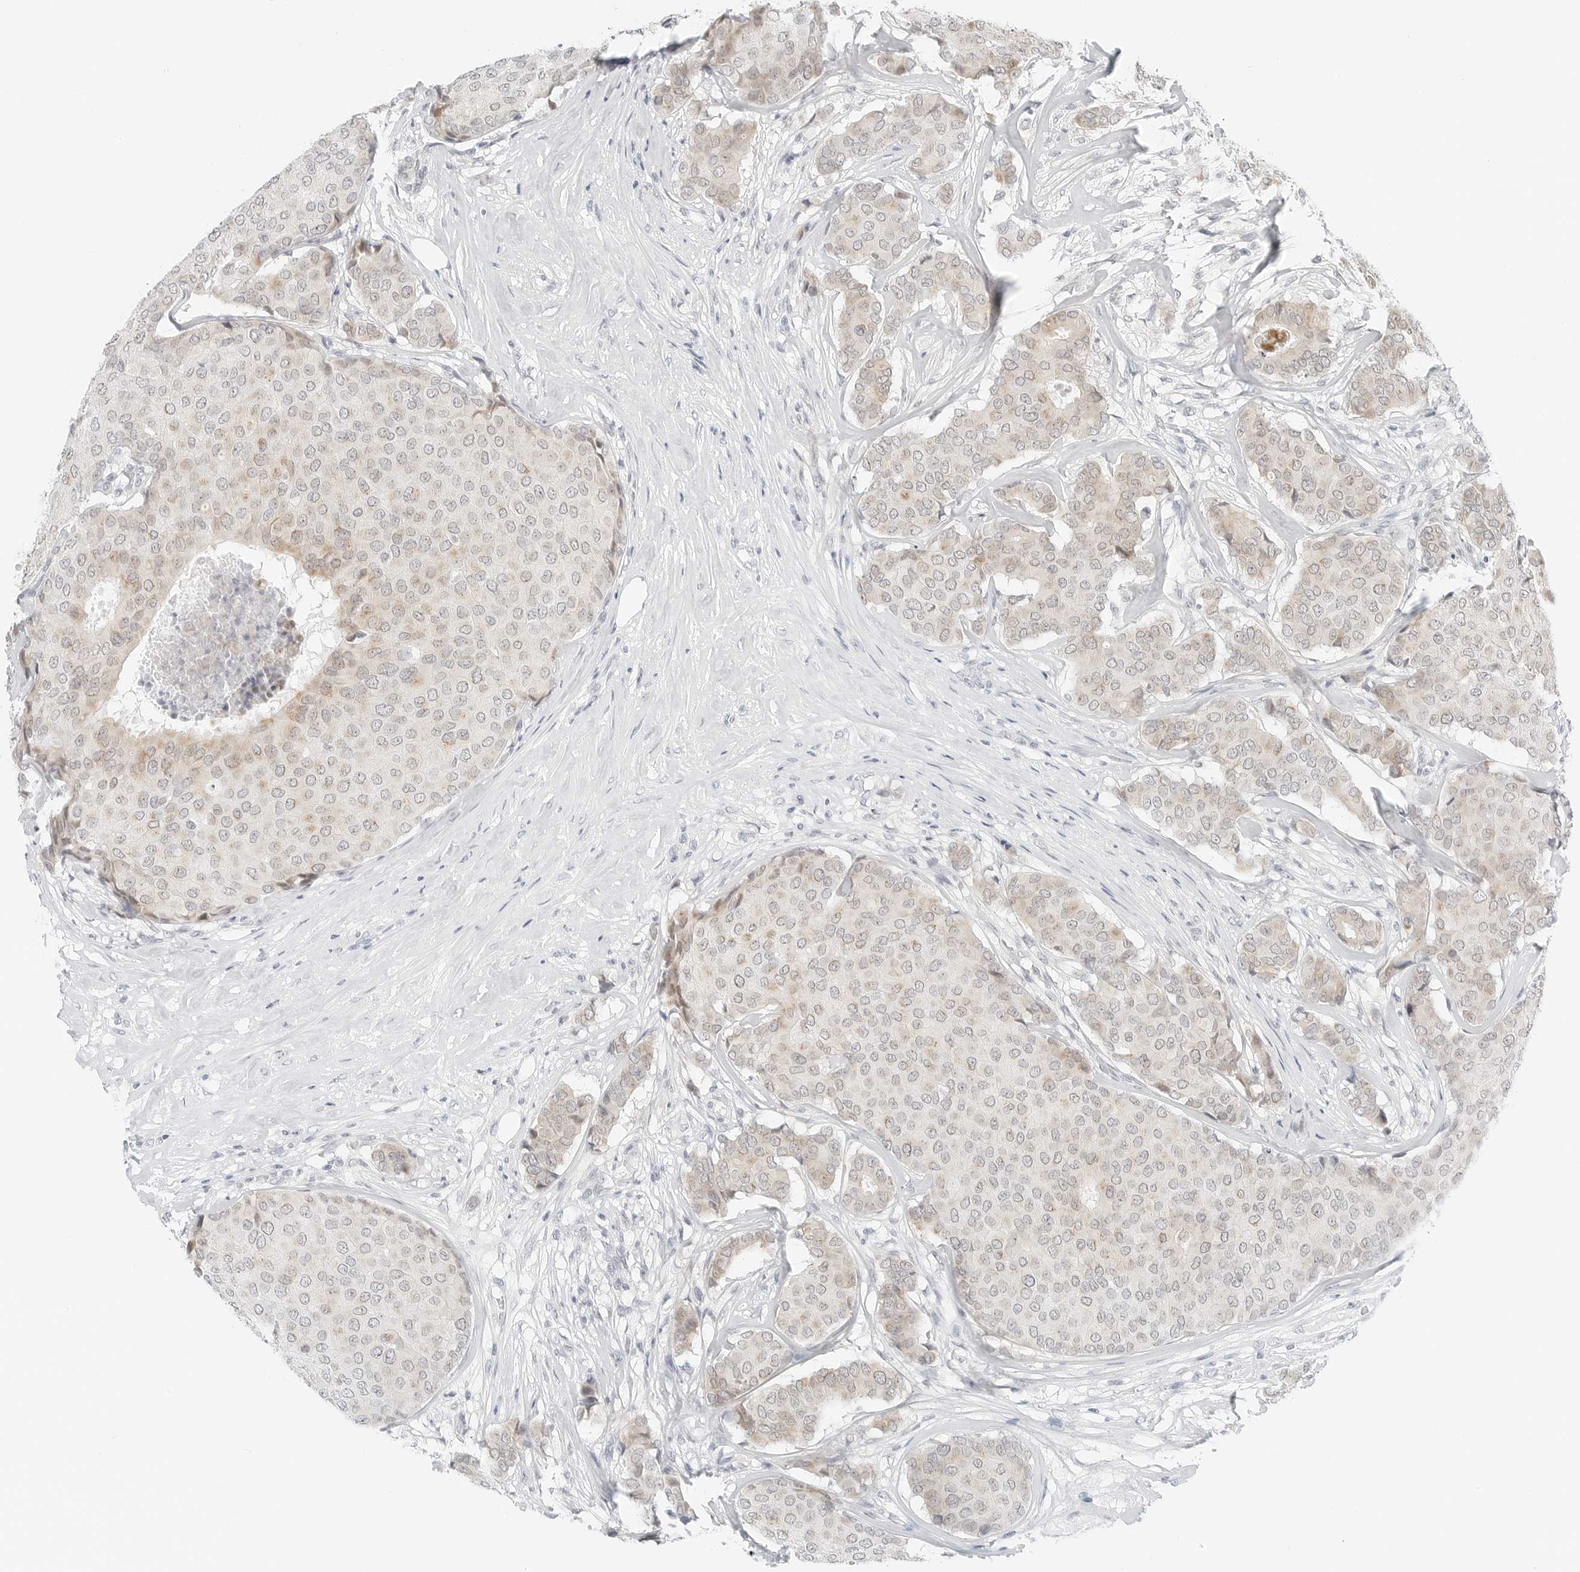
{"staining": {"intensity": "weak", "quantity": "<25%", "location": "nuclear"}, "tissue": "breast cancer", "cell_type": "Tumor cells", "image_type": "cancer", "snomed": [{"axis": "morphology", "description": "Duct carcinoma"}, {"axis": "topography", "description": "Breast"}], "caption": "IHC of human invasive ductal carcinoma (breast) shows no staining in tumor cells.", "gene": "CCSAP", "patient": {"sex": "female", "age": 75}}